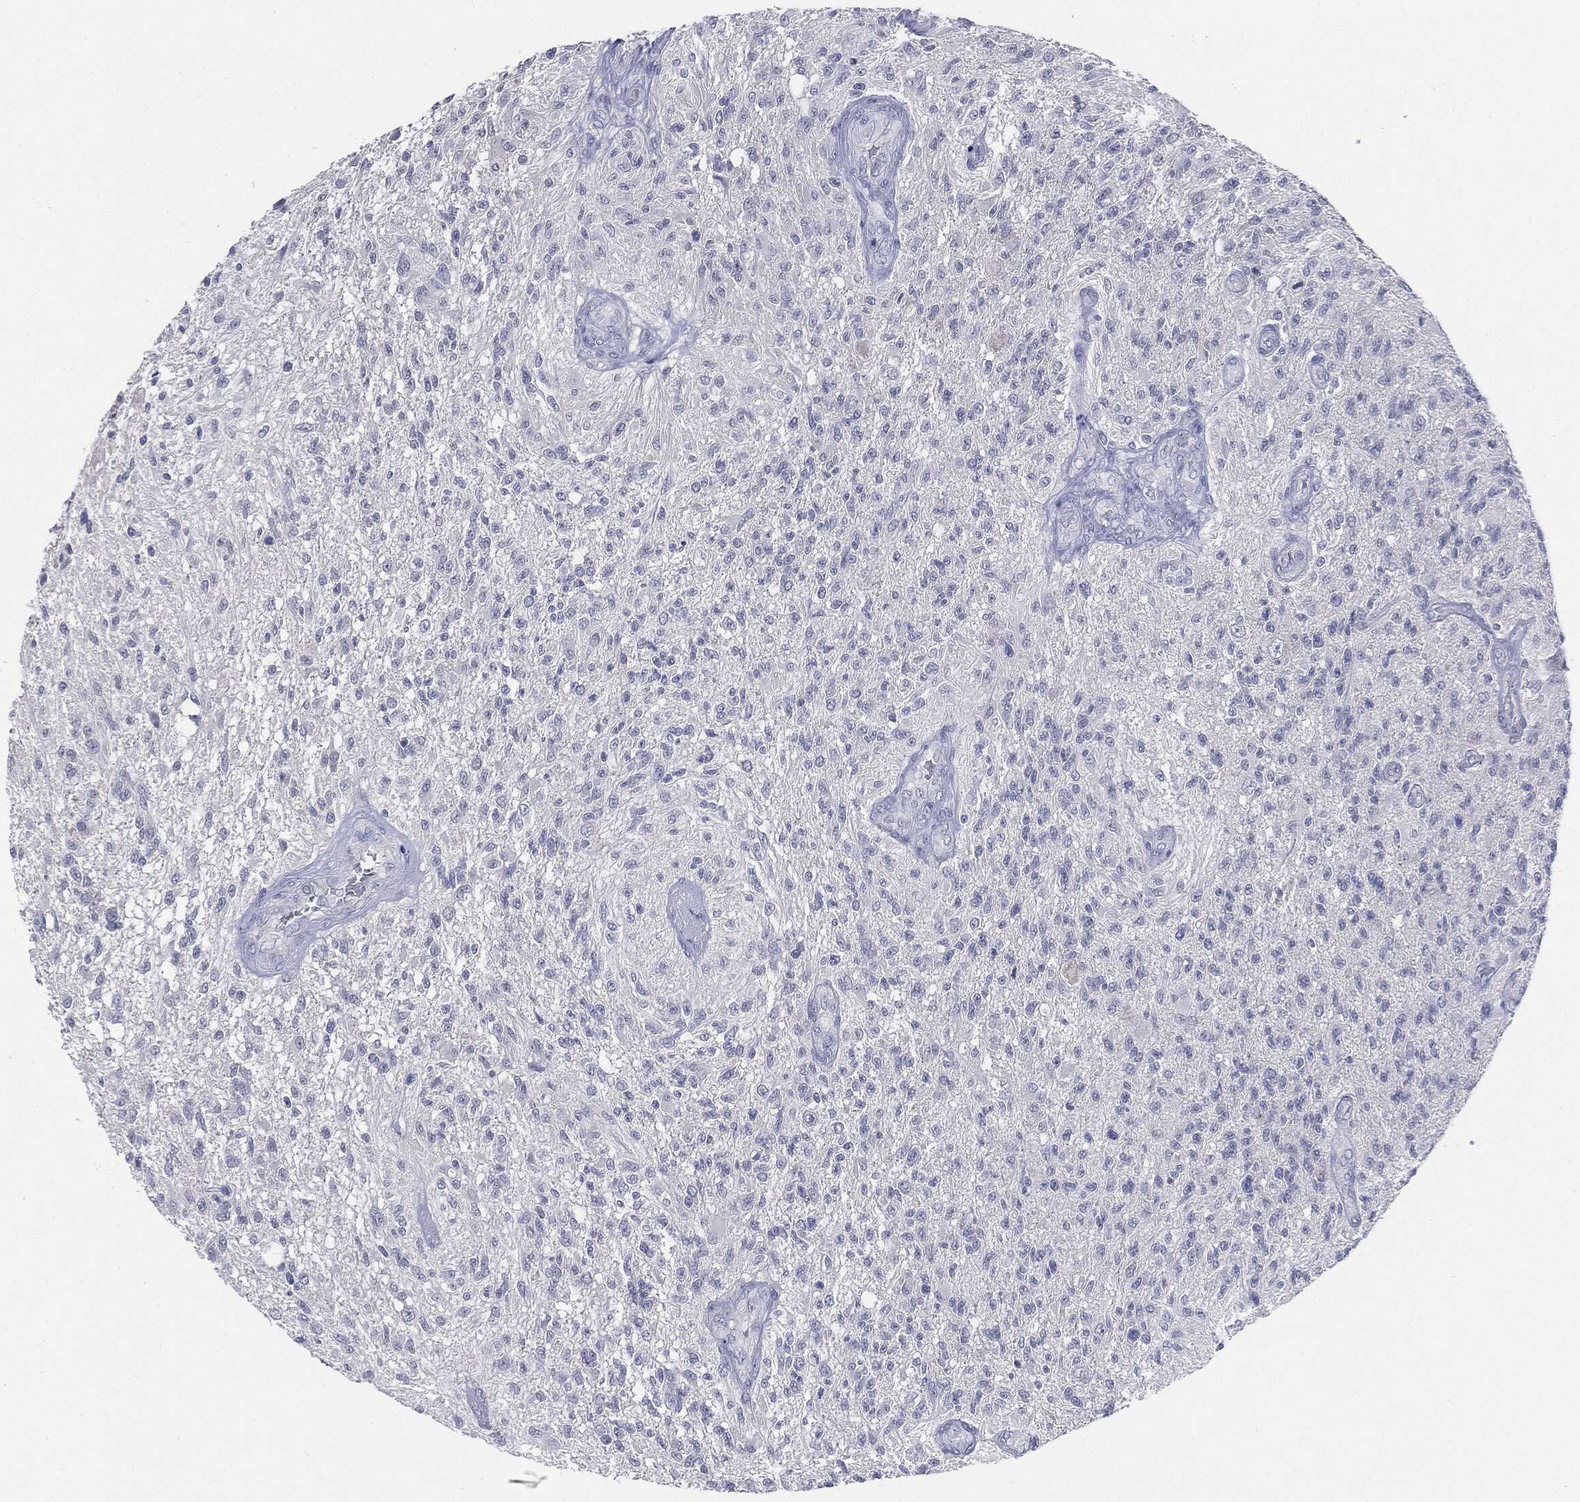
{"staining": {"intensity": "negative", "quantity": "none", "location": "none"}, "tissue": "glioma", "cell_type": "Tumor cells", "image_type": "cancer", "snomed": [{"axis": "morphology", "description": "Glioma, malignant, High grade"}, {"axis": "topography", "description": "Brain"}], "caption": "IHC photomicrograph of neoplastic tissue: glioma stained with DAB demonstrates no significant protein positivity in tumor cells.", "gene": "CGB1", "patient": {"sex": "male", "age": 56}}